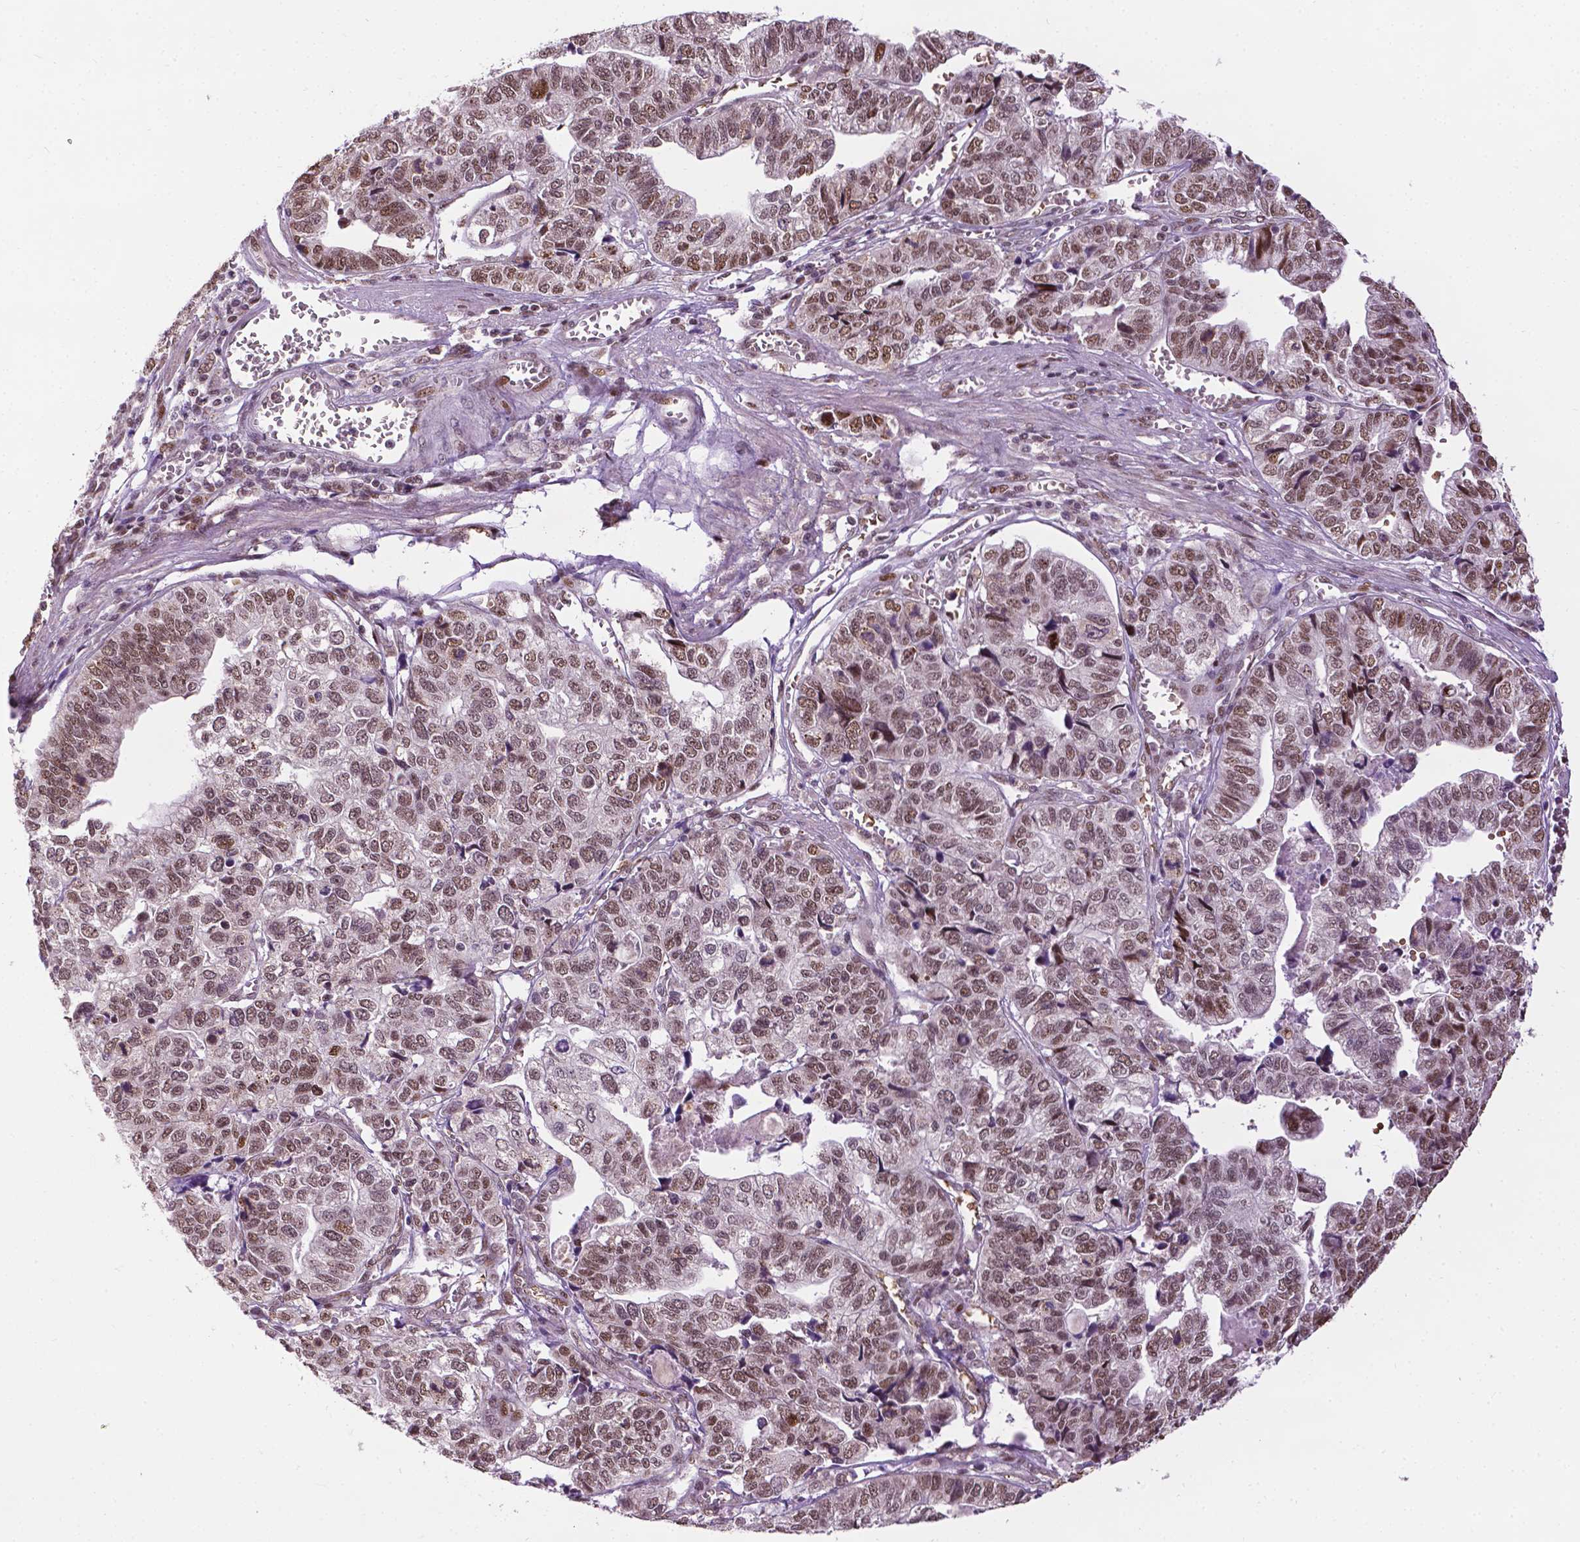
{"staining": {"intensity": "moderate", "quantity": ">75%", "location": "nuclear"}, "tissue": "stomach cancer", "cell_type": "Tumor cells", "image_type": "cancer", "snomed": [{"axis": "morphology", "description": "Adenocarcinoma, NOS"}, {"axis": "topography", "description": "Stomach, upper"}], "caption": "Moderate nuclear protein expression is identified in approximately >75% of tumor cells in stomach adenocarcinoma.", "gene": "ZNF41", "patient": {"sex": "female", "age": 67}}